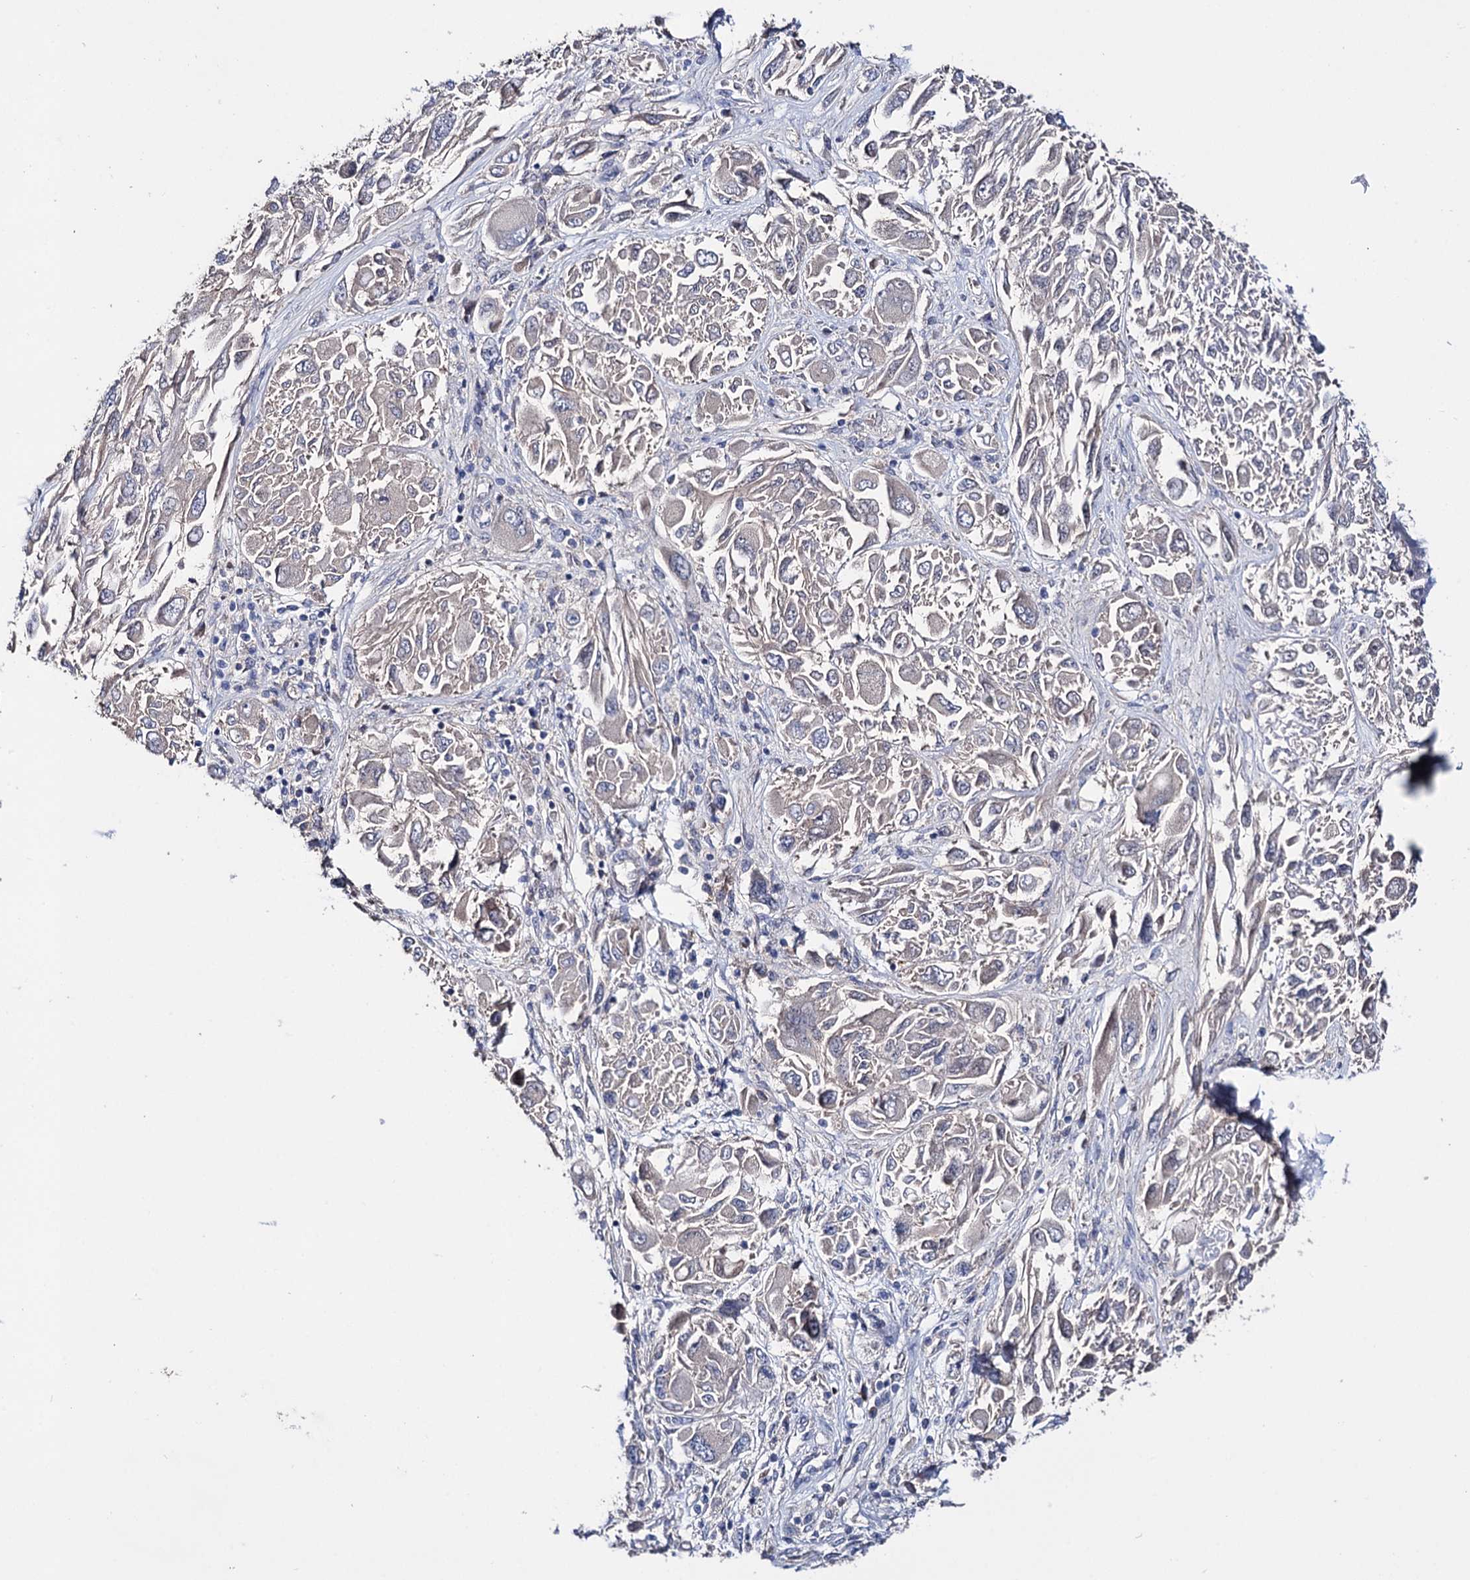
{"staining": {"intensity": "negative", "quantity": "none", "location": "none"}, "tissue": "melanoma", "cell_type": "Tumor cells", "image_type": "cancer", "snomed": [{"axis": "morphology", "description": "Malignant melanoma, NOS"}, {"axis": "topography", "description": "Skin"}], "caption": "Tumor cells are negative for brown protein staining in melanoma.", "gene": "PPP1R32", "patient": {"sex": "female", "age": 91}}